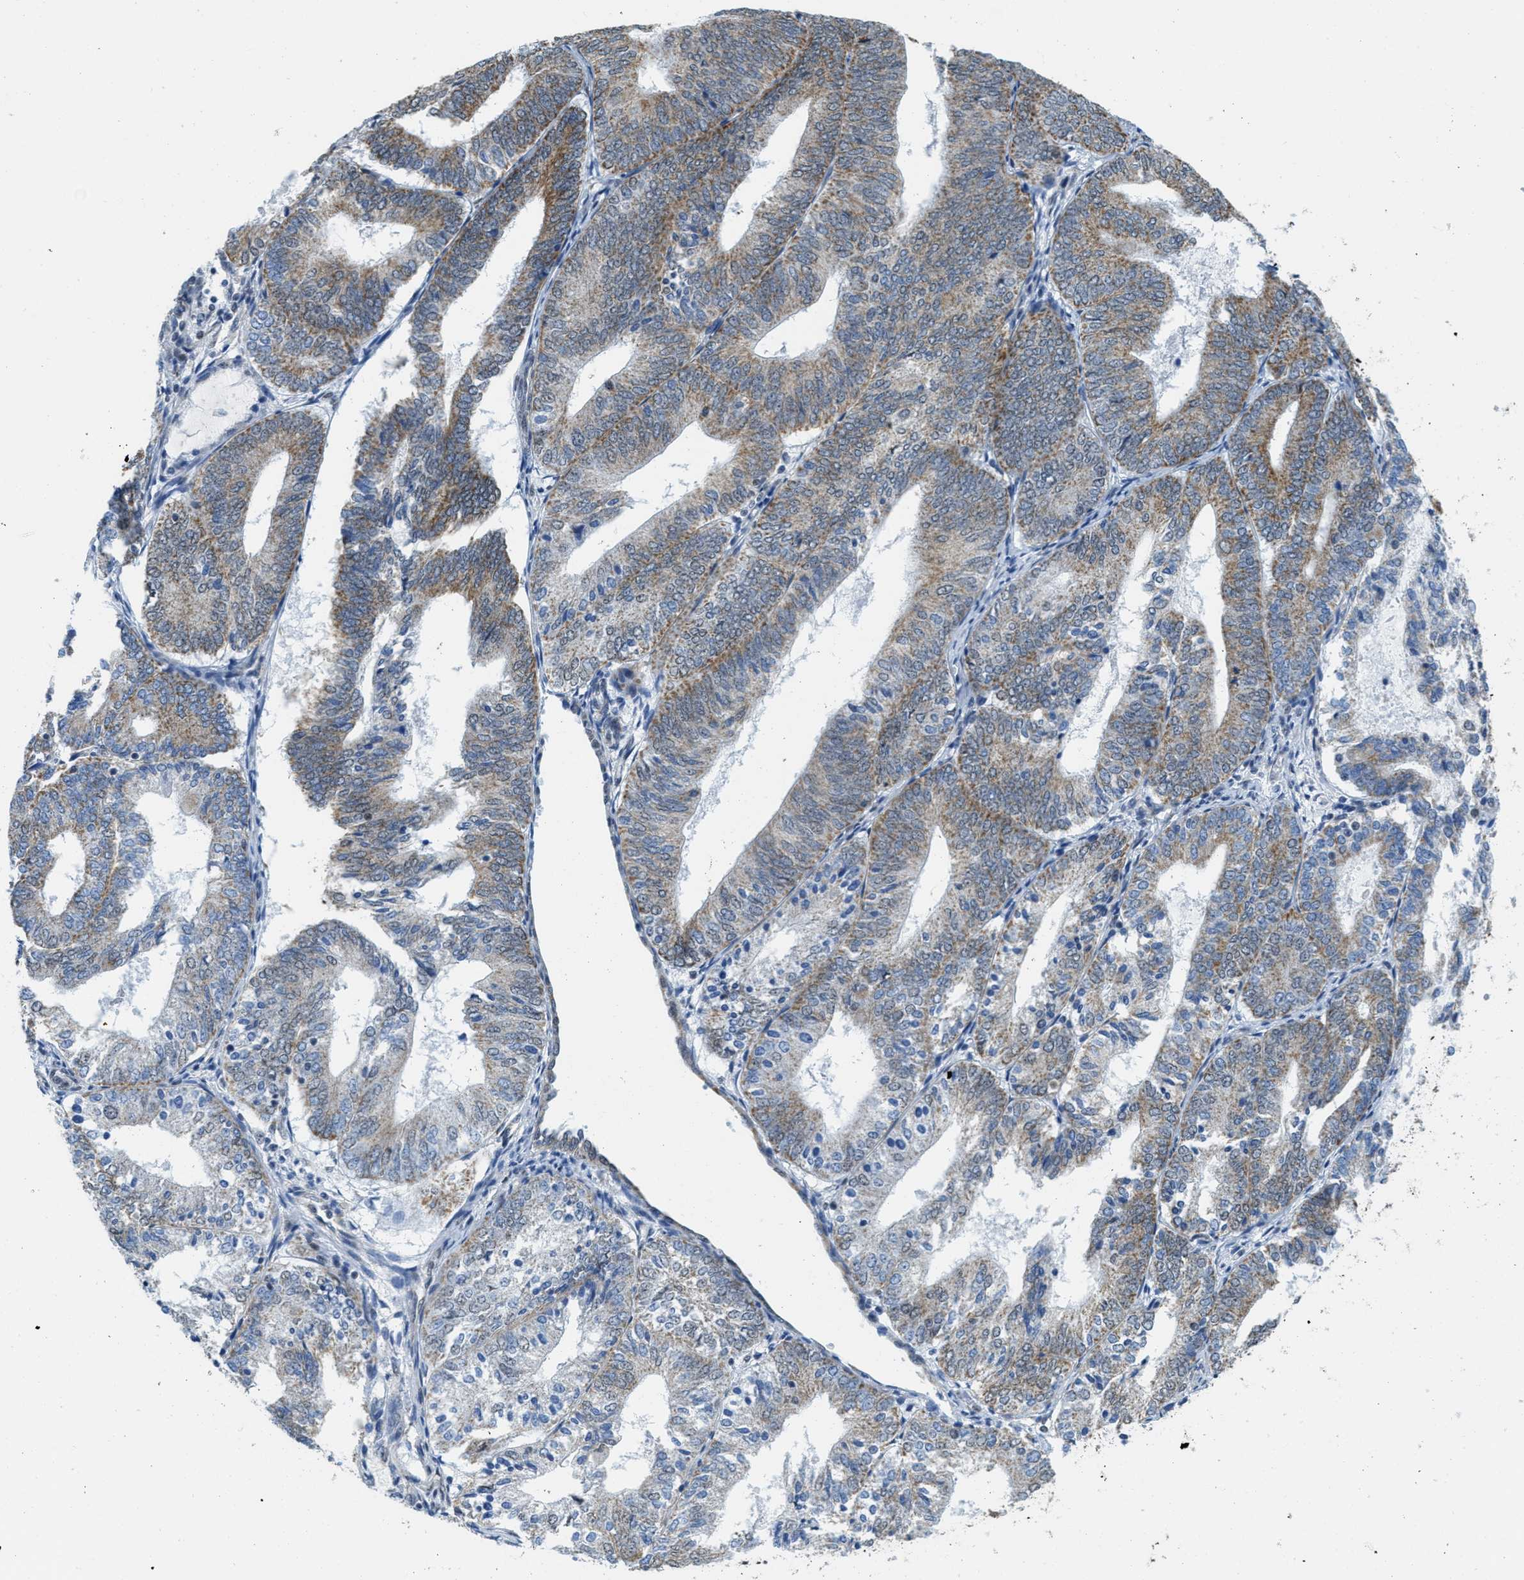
{"staining": {"intensity": "moderate", "quantity": ">75%", "location": "cytoplasmic/membranous"}, "tissue": "endometrial cancer", "cell_type": "Tumor cells", "image_type": "cancer", "snomed": [{"axis": "morphology", "description": "Adenocarcinoma, NOS"}, {"axis": "topography", "description": "Endometrium"}], "caption": "Adenocarcinoma (endometrial) was stained to show a protein in brown. There is medium levels of moderate cytoplasmic/membranous positivity in approximately >75% of tumor cells.", "gene": "TOMM70", "patient": {"sex": "female", "age": 81}}